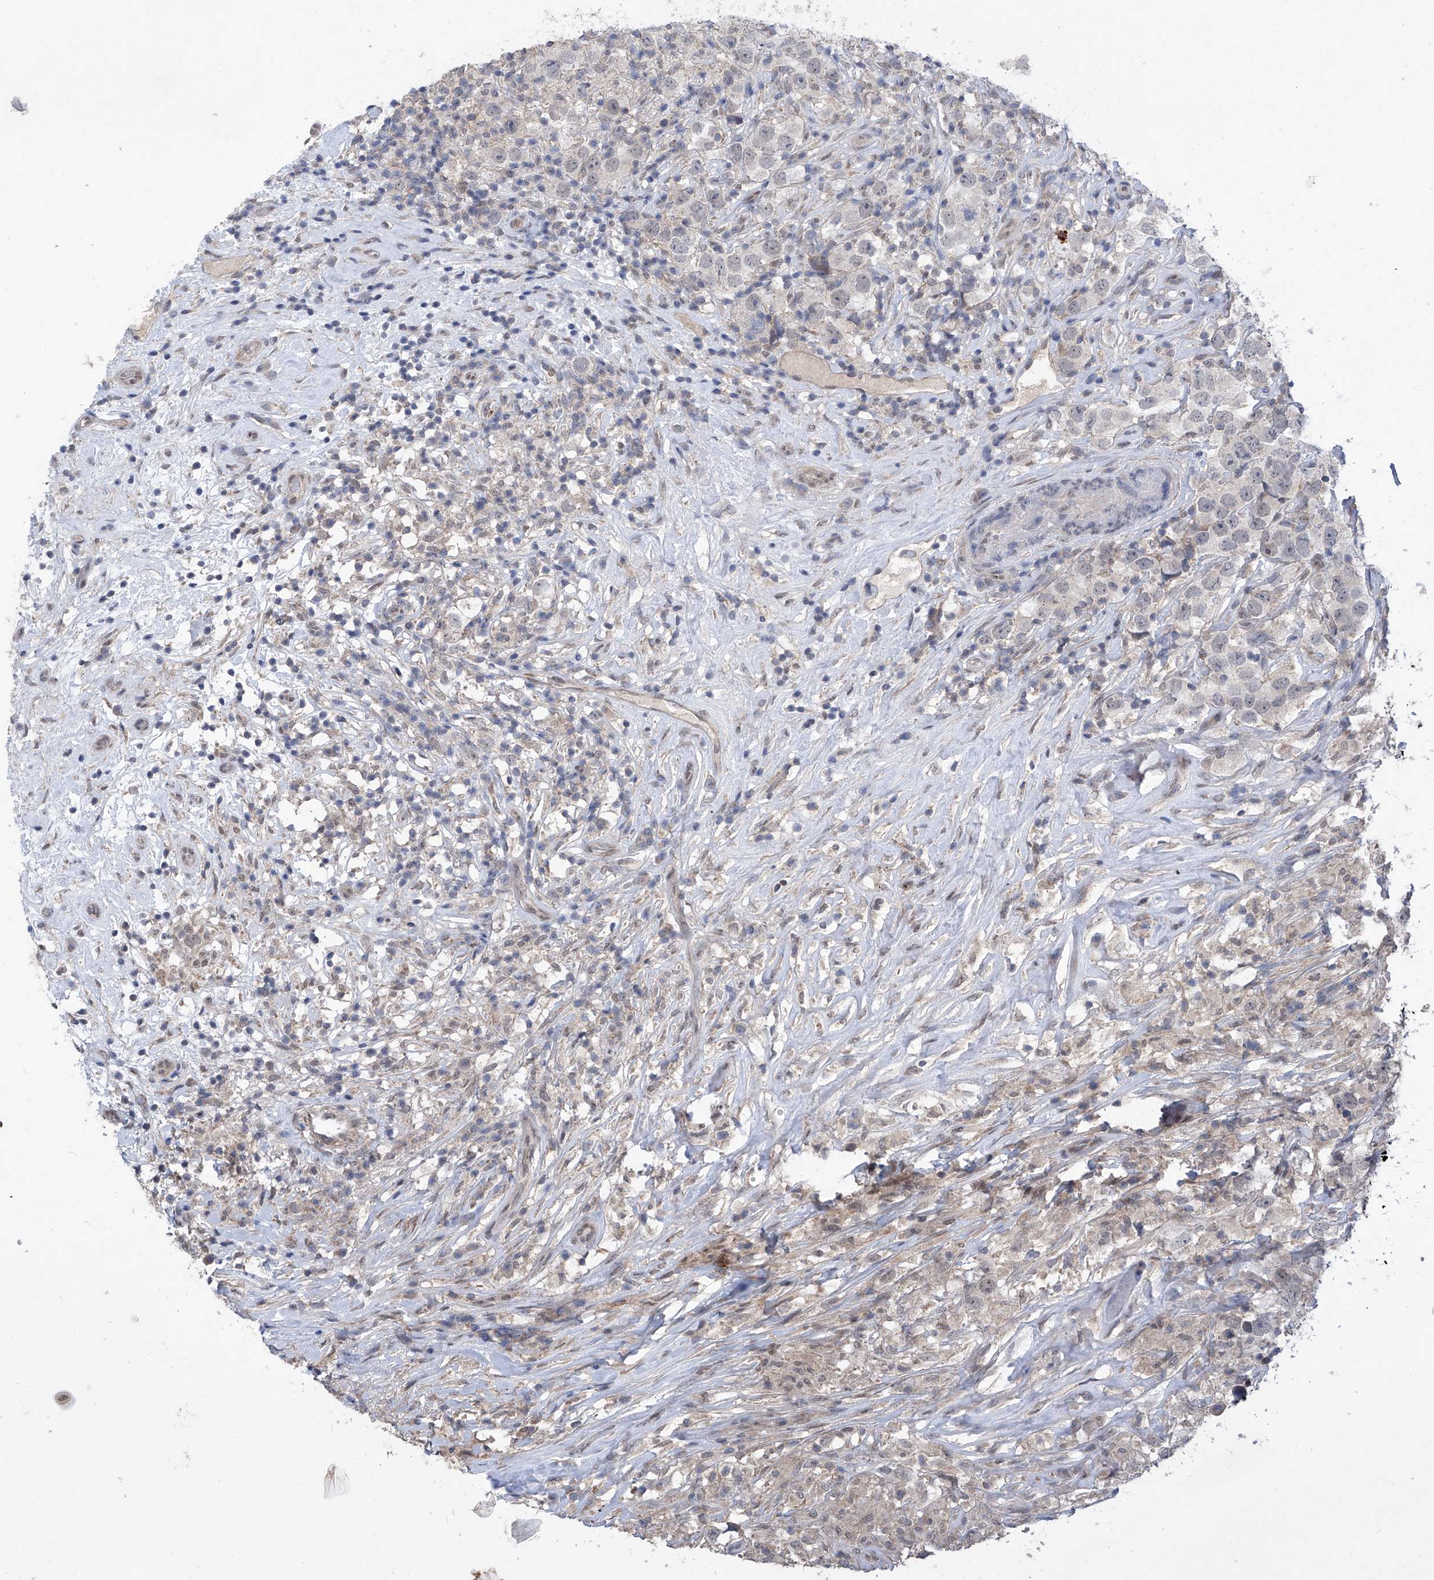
{"staining": {"intensity": "negative", "quantity": "none", "location": "none"}, "tissue": "testis cancer", "cell_type": "Tumor cells", "image_type": "cancer", "snomed": [{"axis": "morphology", "description": "Seminoma, NOS"}, {"axis": "topography", "description": "Testis"}], "caption": "High power microscopy micrograph of an immunohistochemistry (IHC) histopathology image of testis seminoma, revealing no significant staining in tumor cells. Nuclei are stained in blue.", "gene": "KIFC2", "patient": {"sex": "male", "age": 49}}